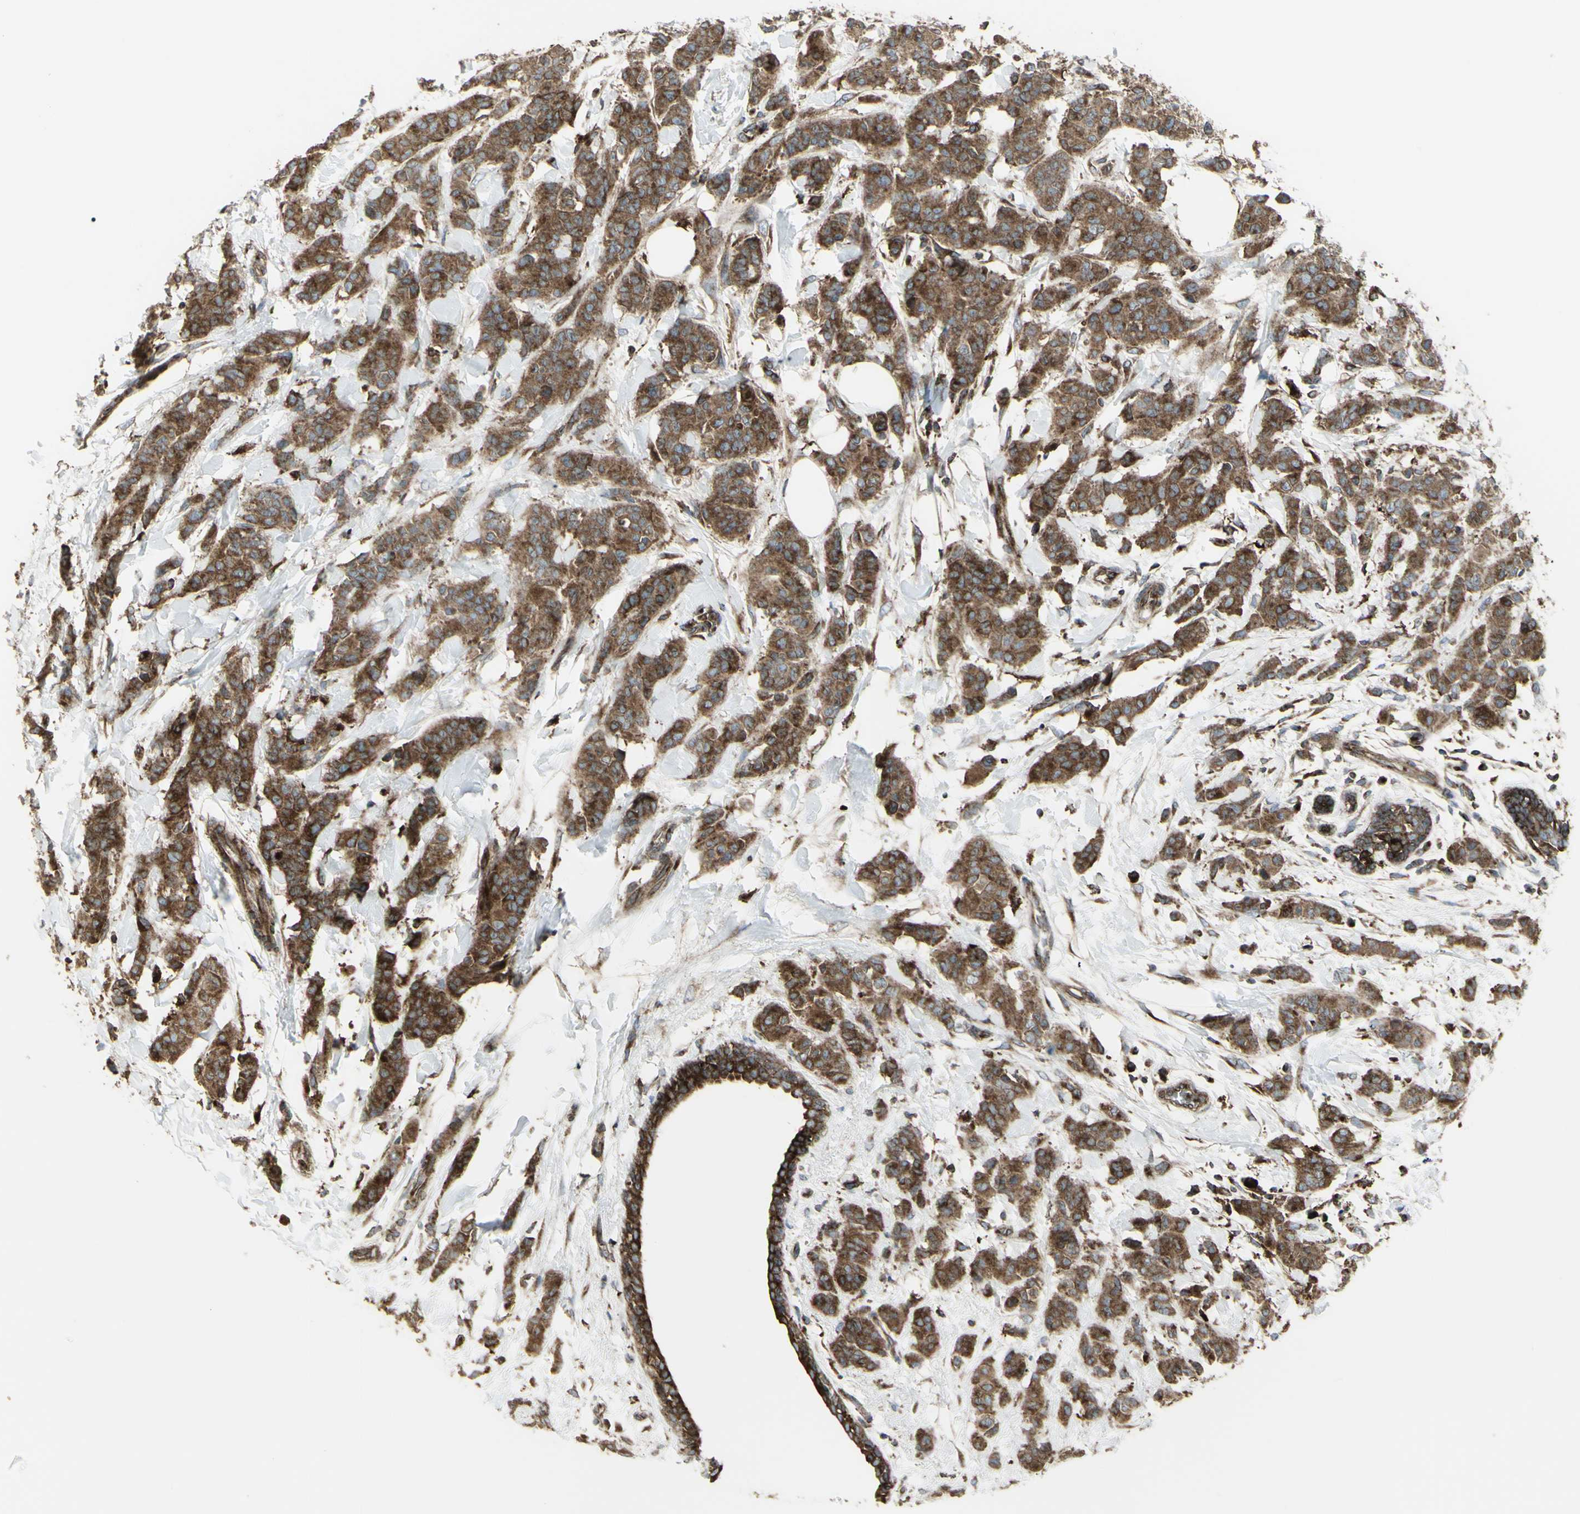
{"staining": {"intensity": "strong", "quantity": ">75%", "location": "cytoplasmic/membranous"}, "tissue": "breast cancer", "cell_type": "Tumor cells", "image_type": "cancer", "snomed": [{"axis": "morphology", "description": "Normal tissue, NOS"}, {"axis": "morphology", "description": "Duct carcinoma"}, {"axis": "topography", "description": "Breast"}], "caption": "This is an image of IHC staining of breast cancer (invasive ductal carcinoma), which shows strong expression in the cytoplasmic/membranous of tumor cells.", "gene": "NAPA", "patient": {"sex": "female", "age": 40}}